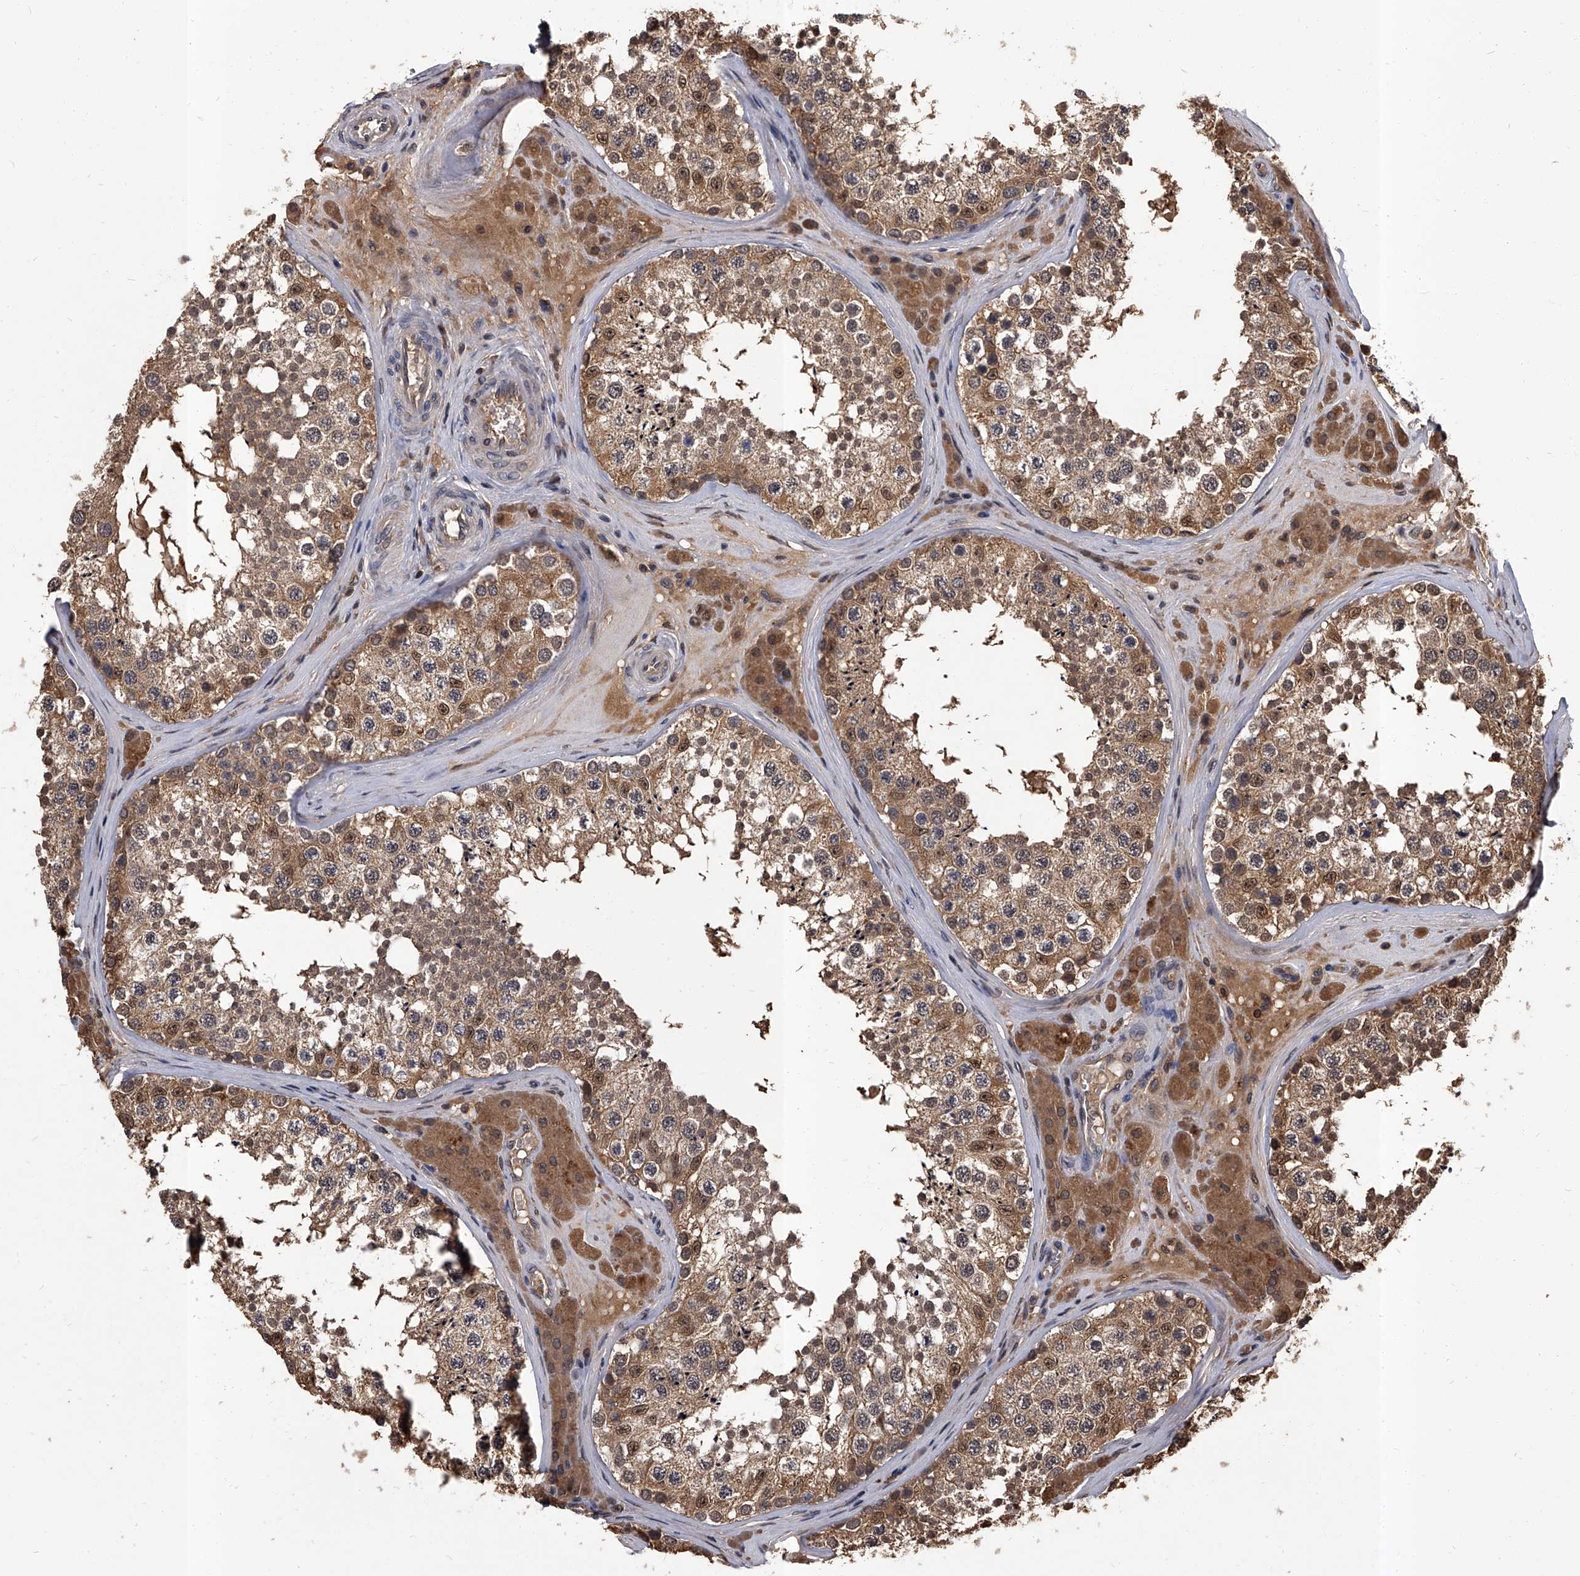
{"staining": {"intensity": "moderate", "quantity": ">75%", "location": "cytoplasmic/membranous,nuclear"}, "tissue": "testis", "cell_type": "Cells in seminiferous ducts", "image_type": "normal", "snomed": [{"axis": "morphology", "description": "Normal tissue, NOS"}, {"axis": "topography", "description": "Testis"}], "caption": "A brown stain shows moderate cytoplasmic/membranous,nuclear staining of a protein in cells in seminiferous ducts of unremarkable testis. Immunohistochemistry (ihc) stains the protein in brown and the nuclei are stained blue.", "gene": "SLC18B1", "patient": {"sex": "male", "age": 46}}